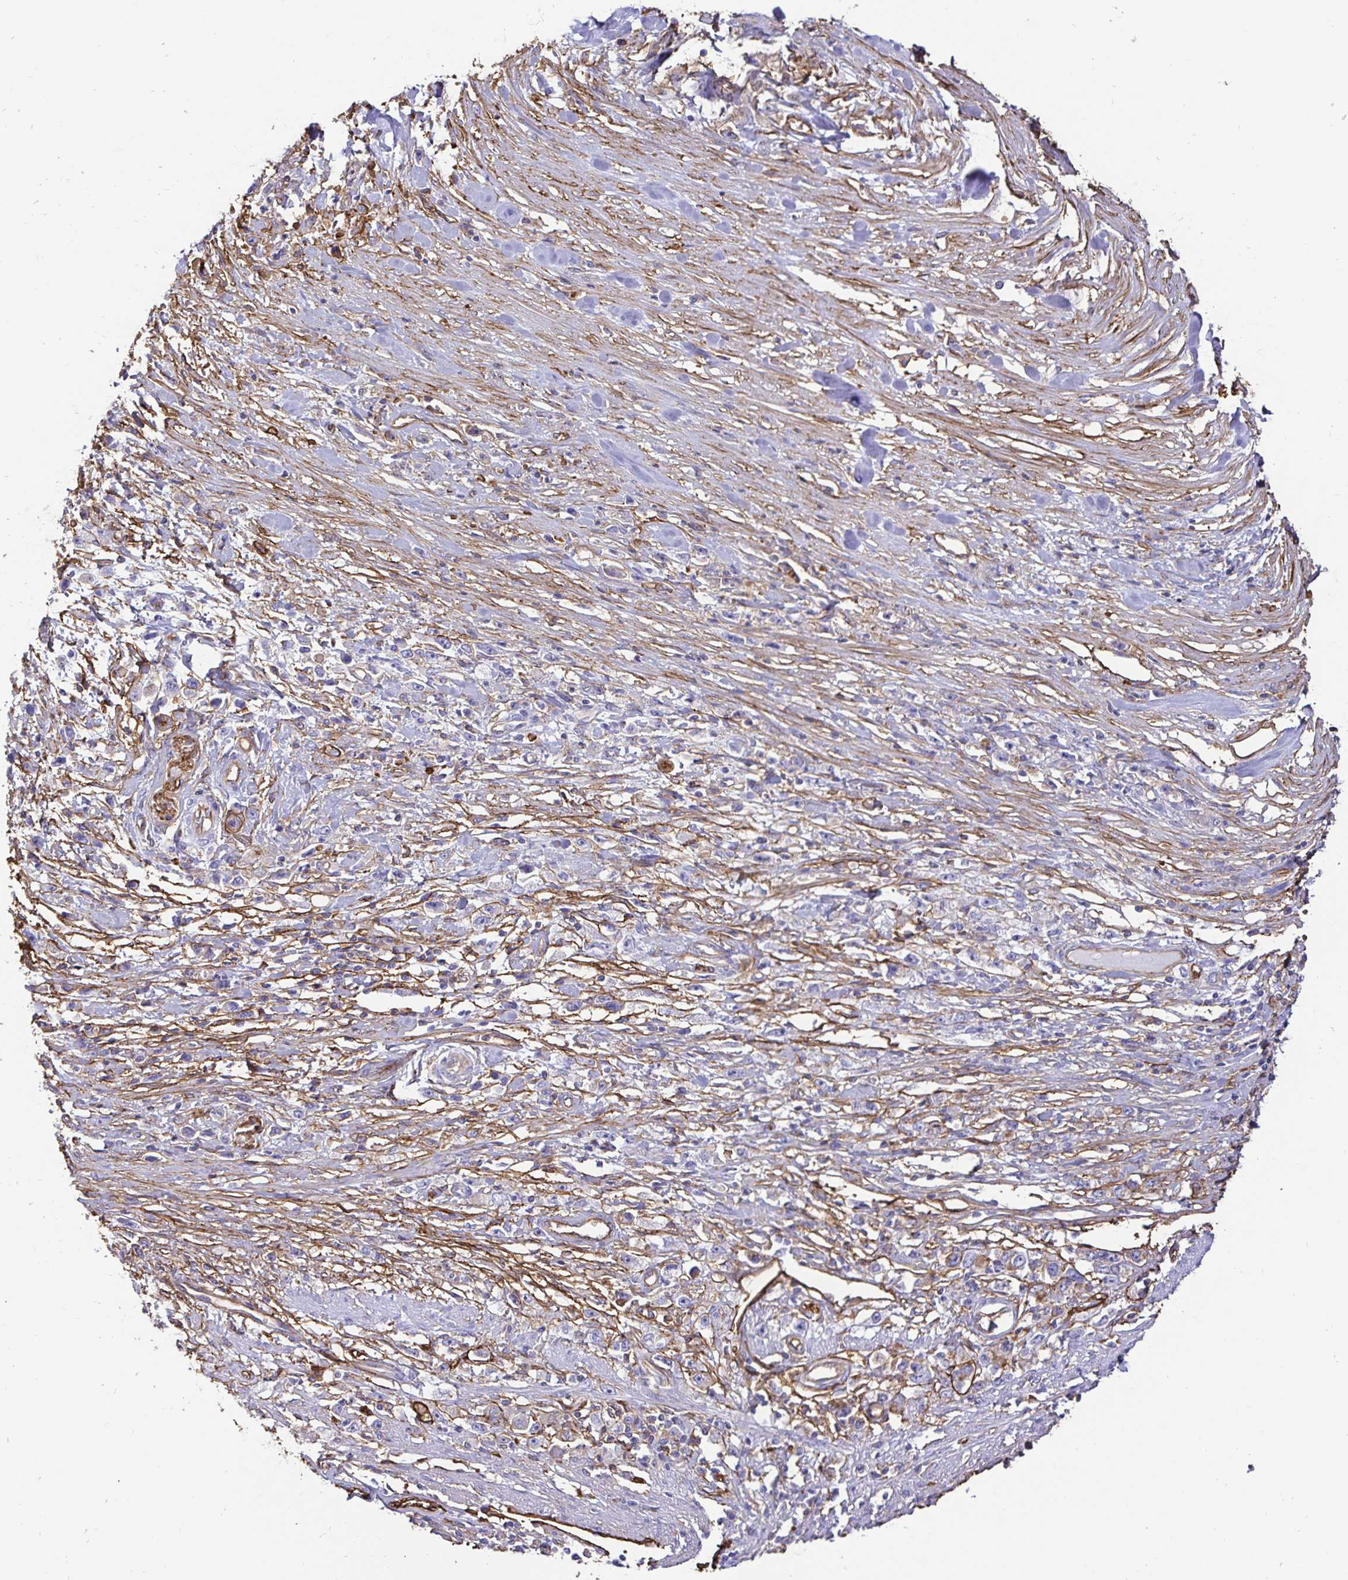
{"staining": {"intensity": "negative", "quantity": "none", "location": "none"}, "tissue": "stomach cancer", "cell_type": "Tumor cells", "image_type": "cancer", "snomed": [{"axis": "morphology", "description": "Adenocarcinoma, NOS"}, {"axis": "topography", "description": "Stomach"}], "caption": "High power microscopy image of an immunohistochemistry micrograph of adenocarcinoma (stomach), revealing no significant positivity in tumor cells.", "gene": "ANXA2", "patient": {"sex": "female", "age": 59}}